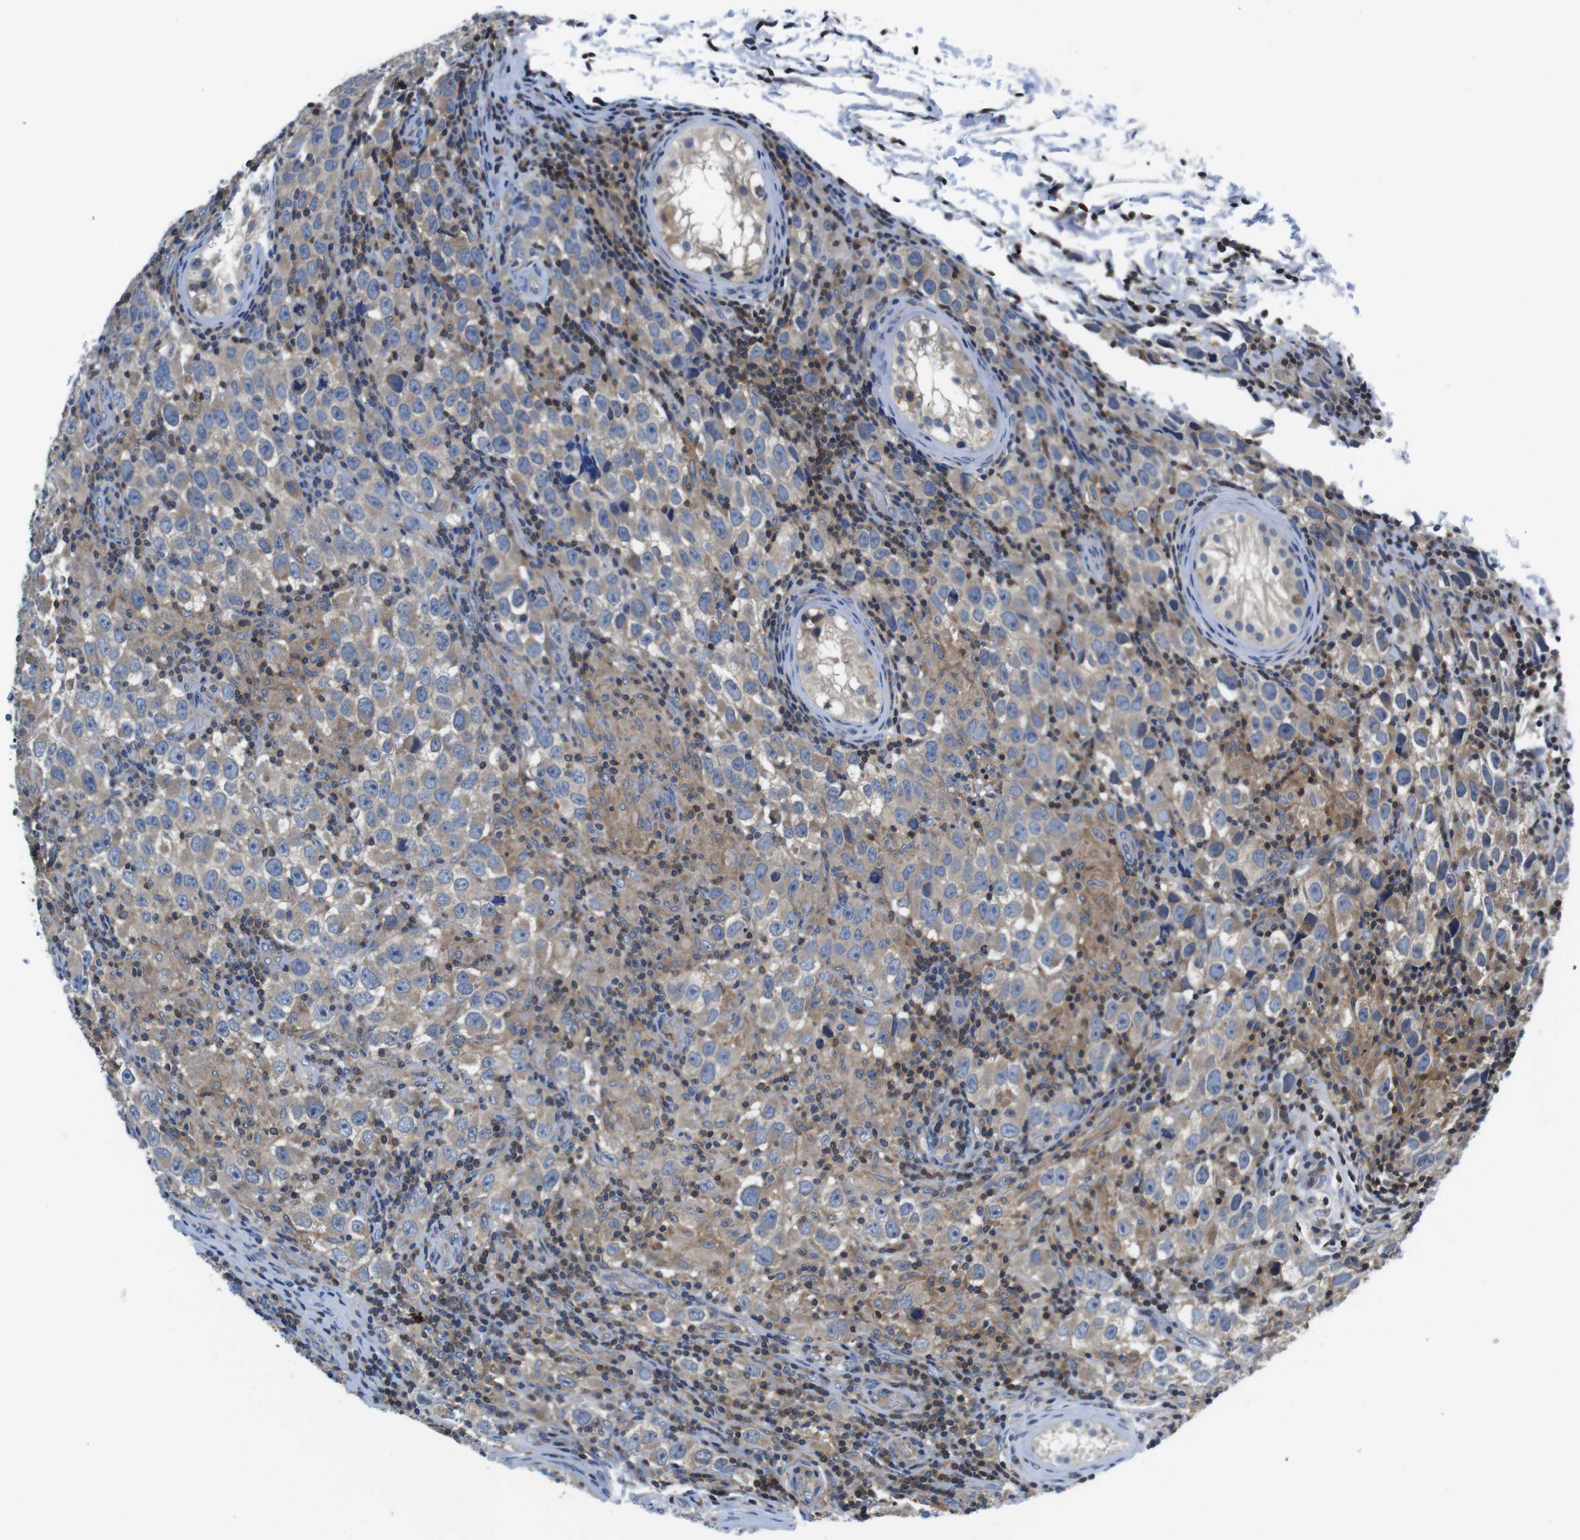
{"staining": {"intensity": "weak", "quantity": ">75%", "location": "cytoplasmic/membranous"}, "tissue": "testis cancer", "cell_type": "Tumor cells", "image_type": "cancer", "snomed": [{"axis": "morphology", "description": "Carcinoma, Embryonal, NOS"}, {"axis": "topography", "description": "Testis"}], "caption": "Immunohistochemical staining of human testis cancer (embryonal carcinoma) displays weak cytoplasmic/membranous protein expression in about >75% of tumor cells. The protein of interest is shown in brown color, while the nuclei are stained blue.", "gene": "PIK3CD", "patient": {"sex": "male", "age": 21}}